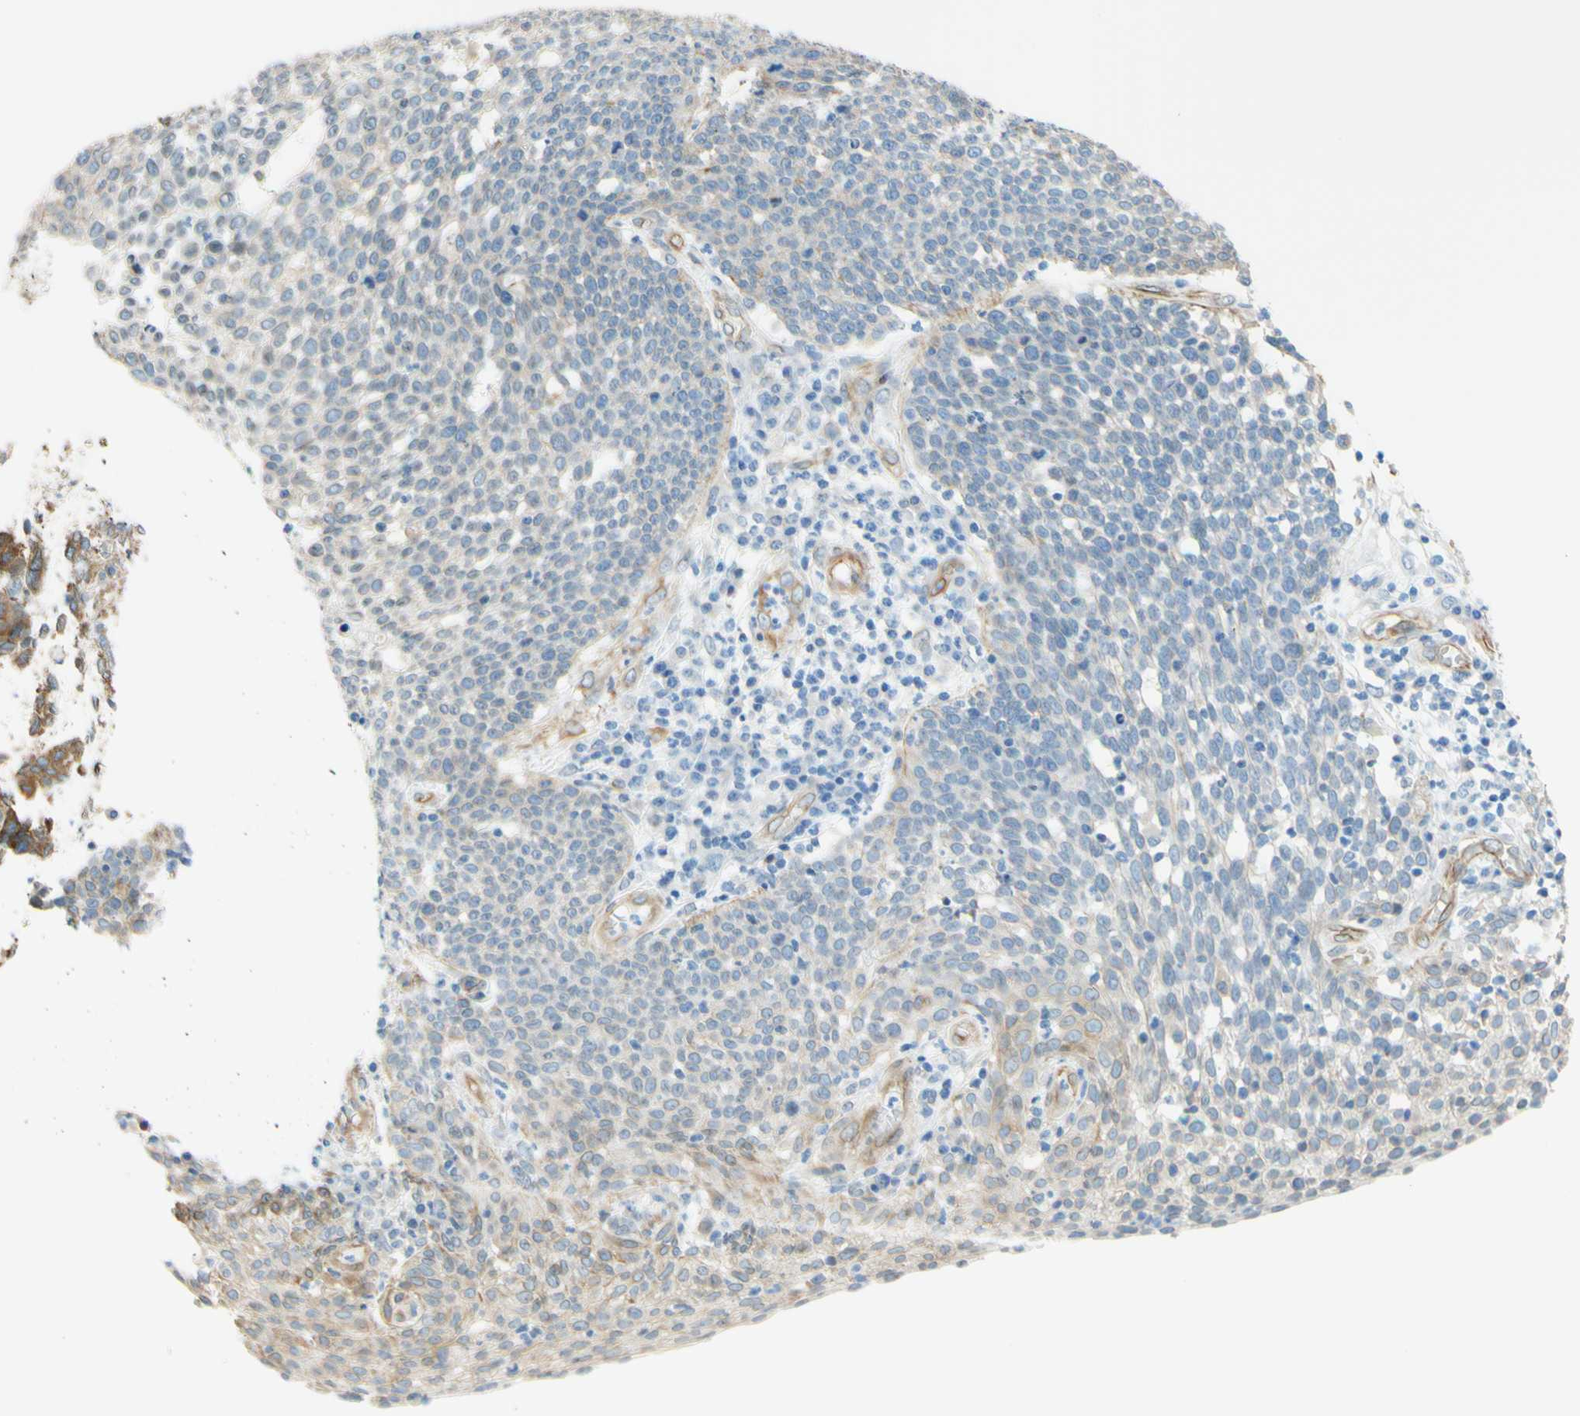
{"staining": {"intensity": "weak", "quantity": "25%-75%", "location": "cytoplasmic/membranous"}, "tissue": "cervical cancer", "cell_type": "Tumor cells", "image_type": "cancer", "snomed": [{"axis": "morphology", "description": "Squamous cell carcinoma, NOS"}, {"axis": "topography", "description": "Cervix"}], "caption": "Tumor cells demonstrate low levels of weak cytoplasmic/membranous expression in about 25%-75% of cells in human cervical squamous cell carcinoma. The protein of interest is shown in brown color, while the nuclei are stained blue.", "gene": "ENDOD1", "patient": {"sex": "female", "age": 34}}